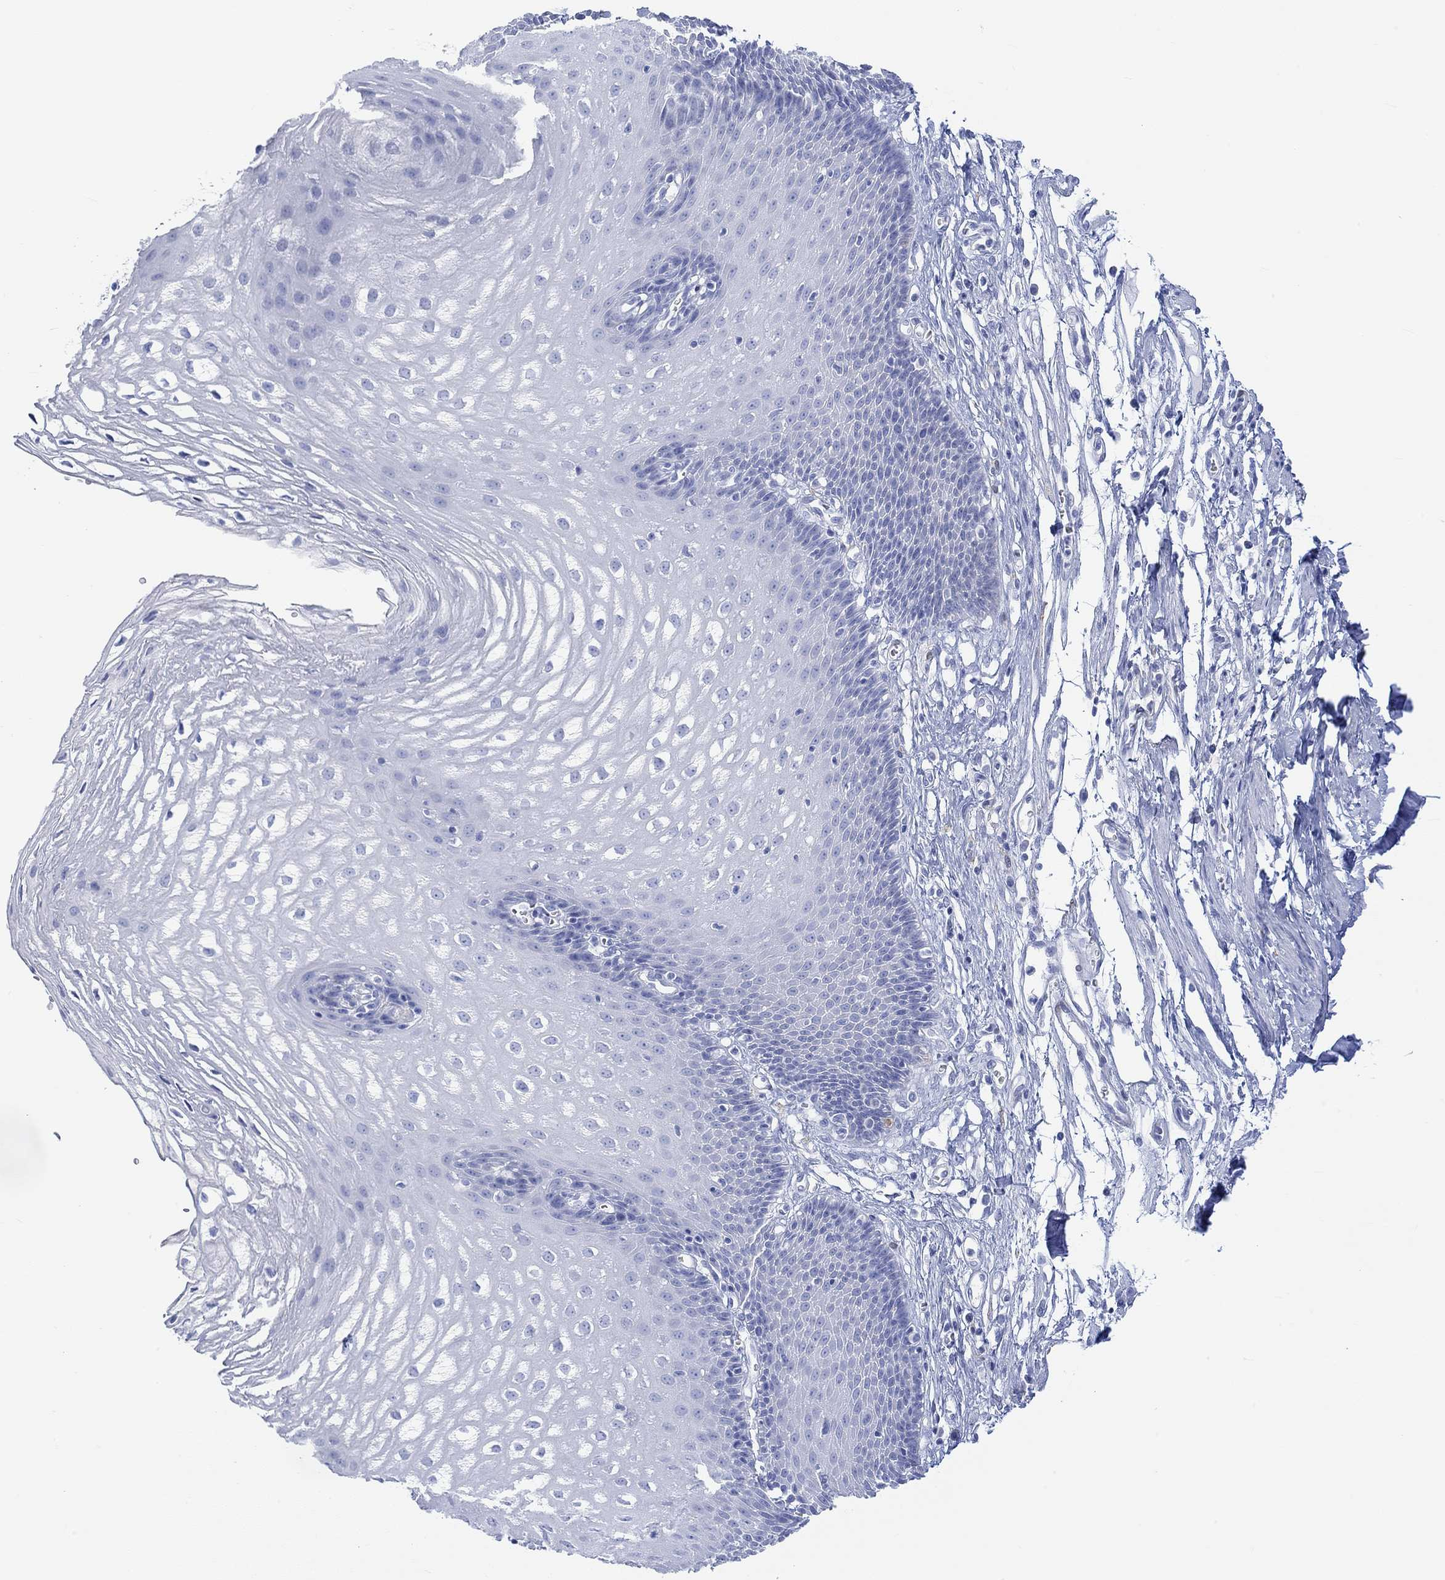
{"staining": {"intensity": "negative", "quantity": "none", "location": "none"}, "tissue": "esophagus", "cell_type": "Squamous epithelial cells", "image_type": "normal", "snomed": [{"axis": "morphology", "description": "Normal tissue, NOS"}, {"axis": "topography", "description": "Esophagus"}], "caption": "Immunohistochemistry (IHC) of unremarkable esophagus exhibits no positivity in squamous epithelial cells.", "gene": "TPPP3", "patient": {"sex": "male", "age": 72}}